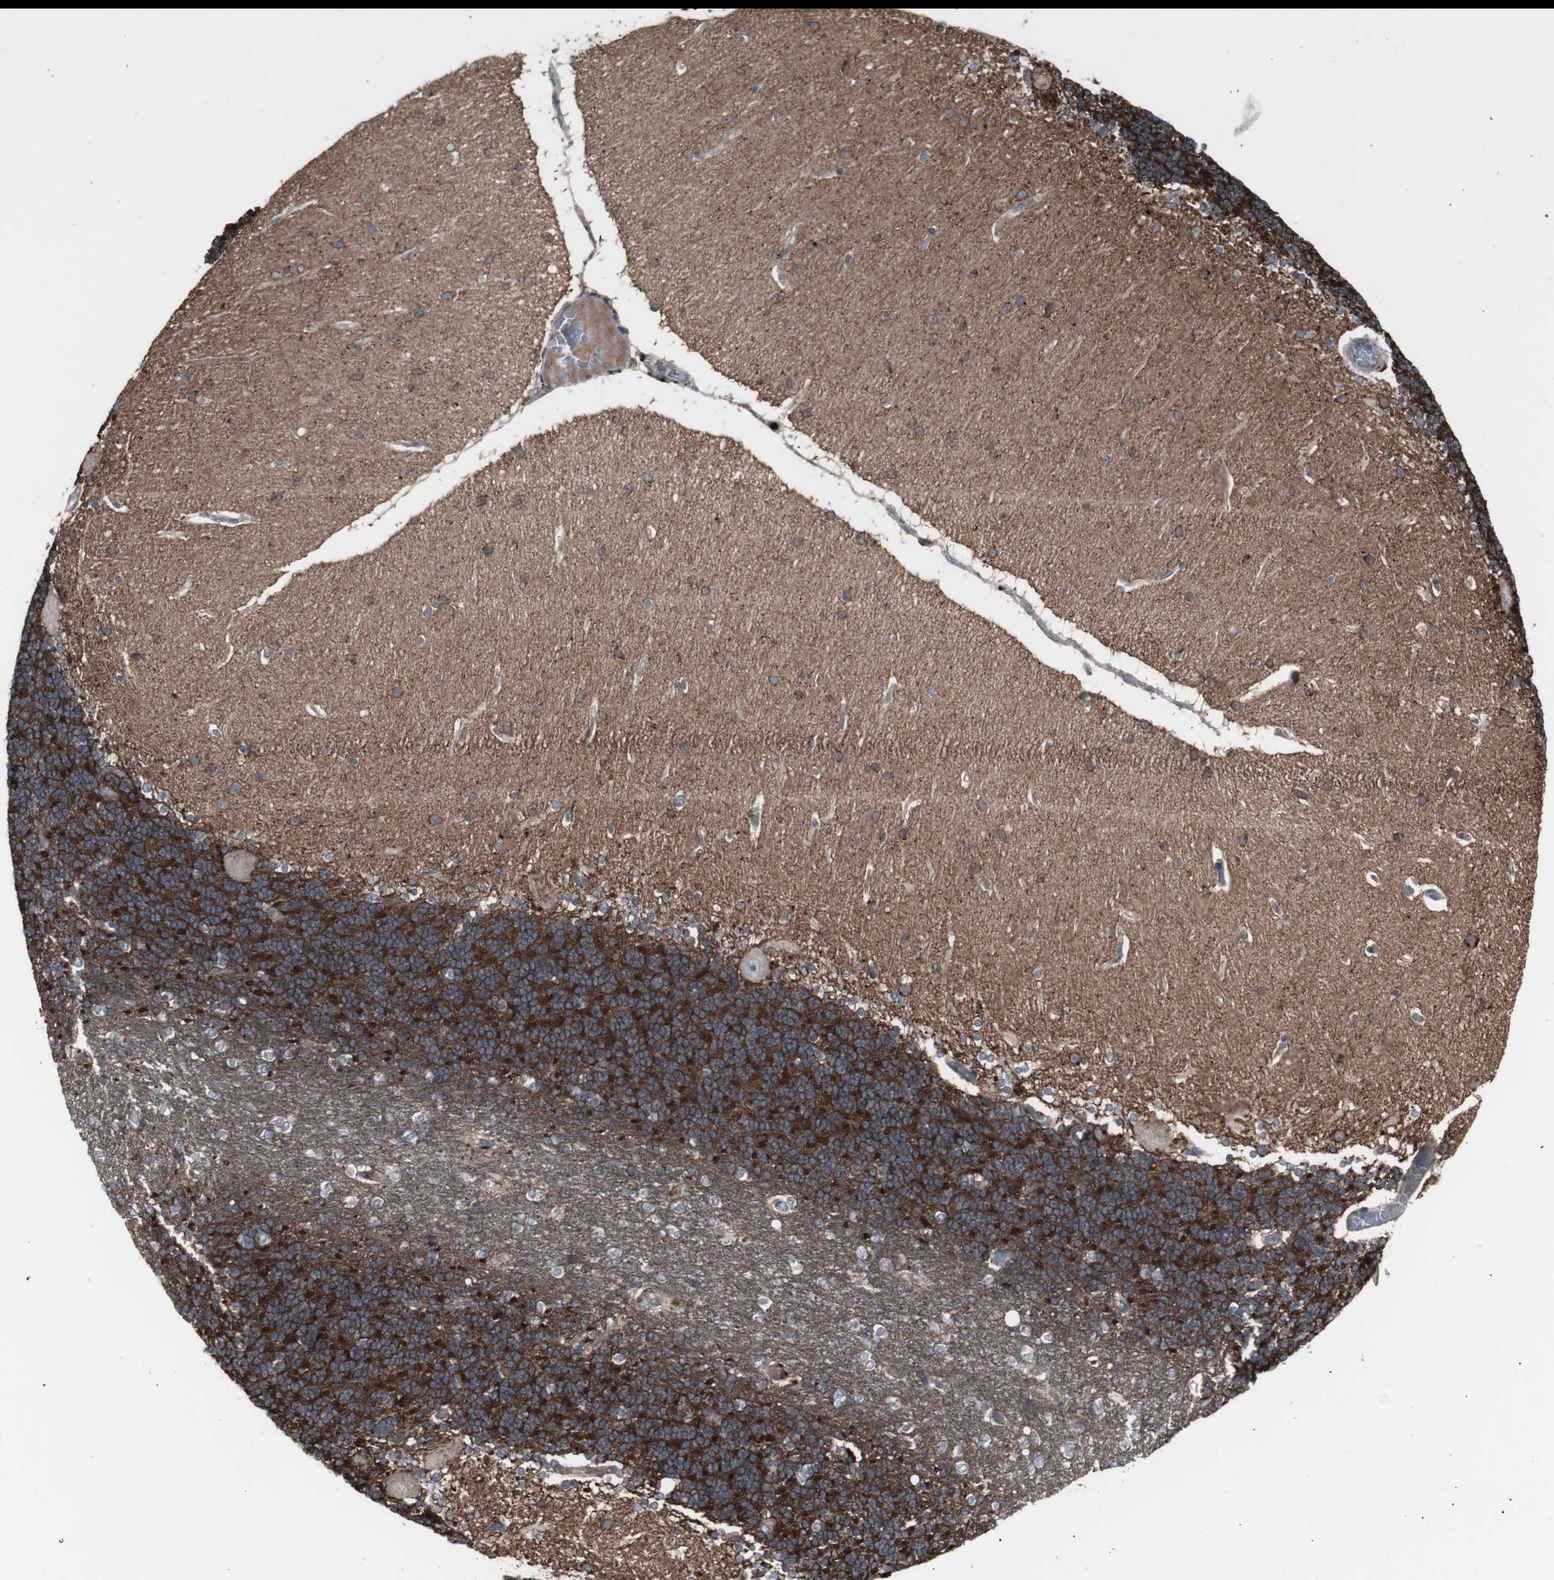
{"staining": {"intensity": "strong", "quantity": "25%-75%", "location": "cytoplasmic/membranous"}, "tissue": "cerebellum", "cell_type": "Cells in granular layer", "image_type": "normal", "snomed": [{"axis": "morphology", "description": "Normal tissue, NOS"}, {"axis": "topography", "description": "Cerebellum"}], "caption": "Cerebellum stained with IHC demonstrates strong cytoplasmic/membranous expression in about 25%-75% of cells in granular layer.", "gene": "SSTR2", "patient": {"sex": "female", "age": 54}}